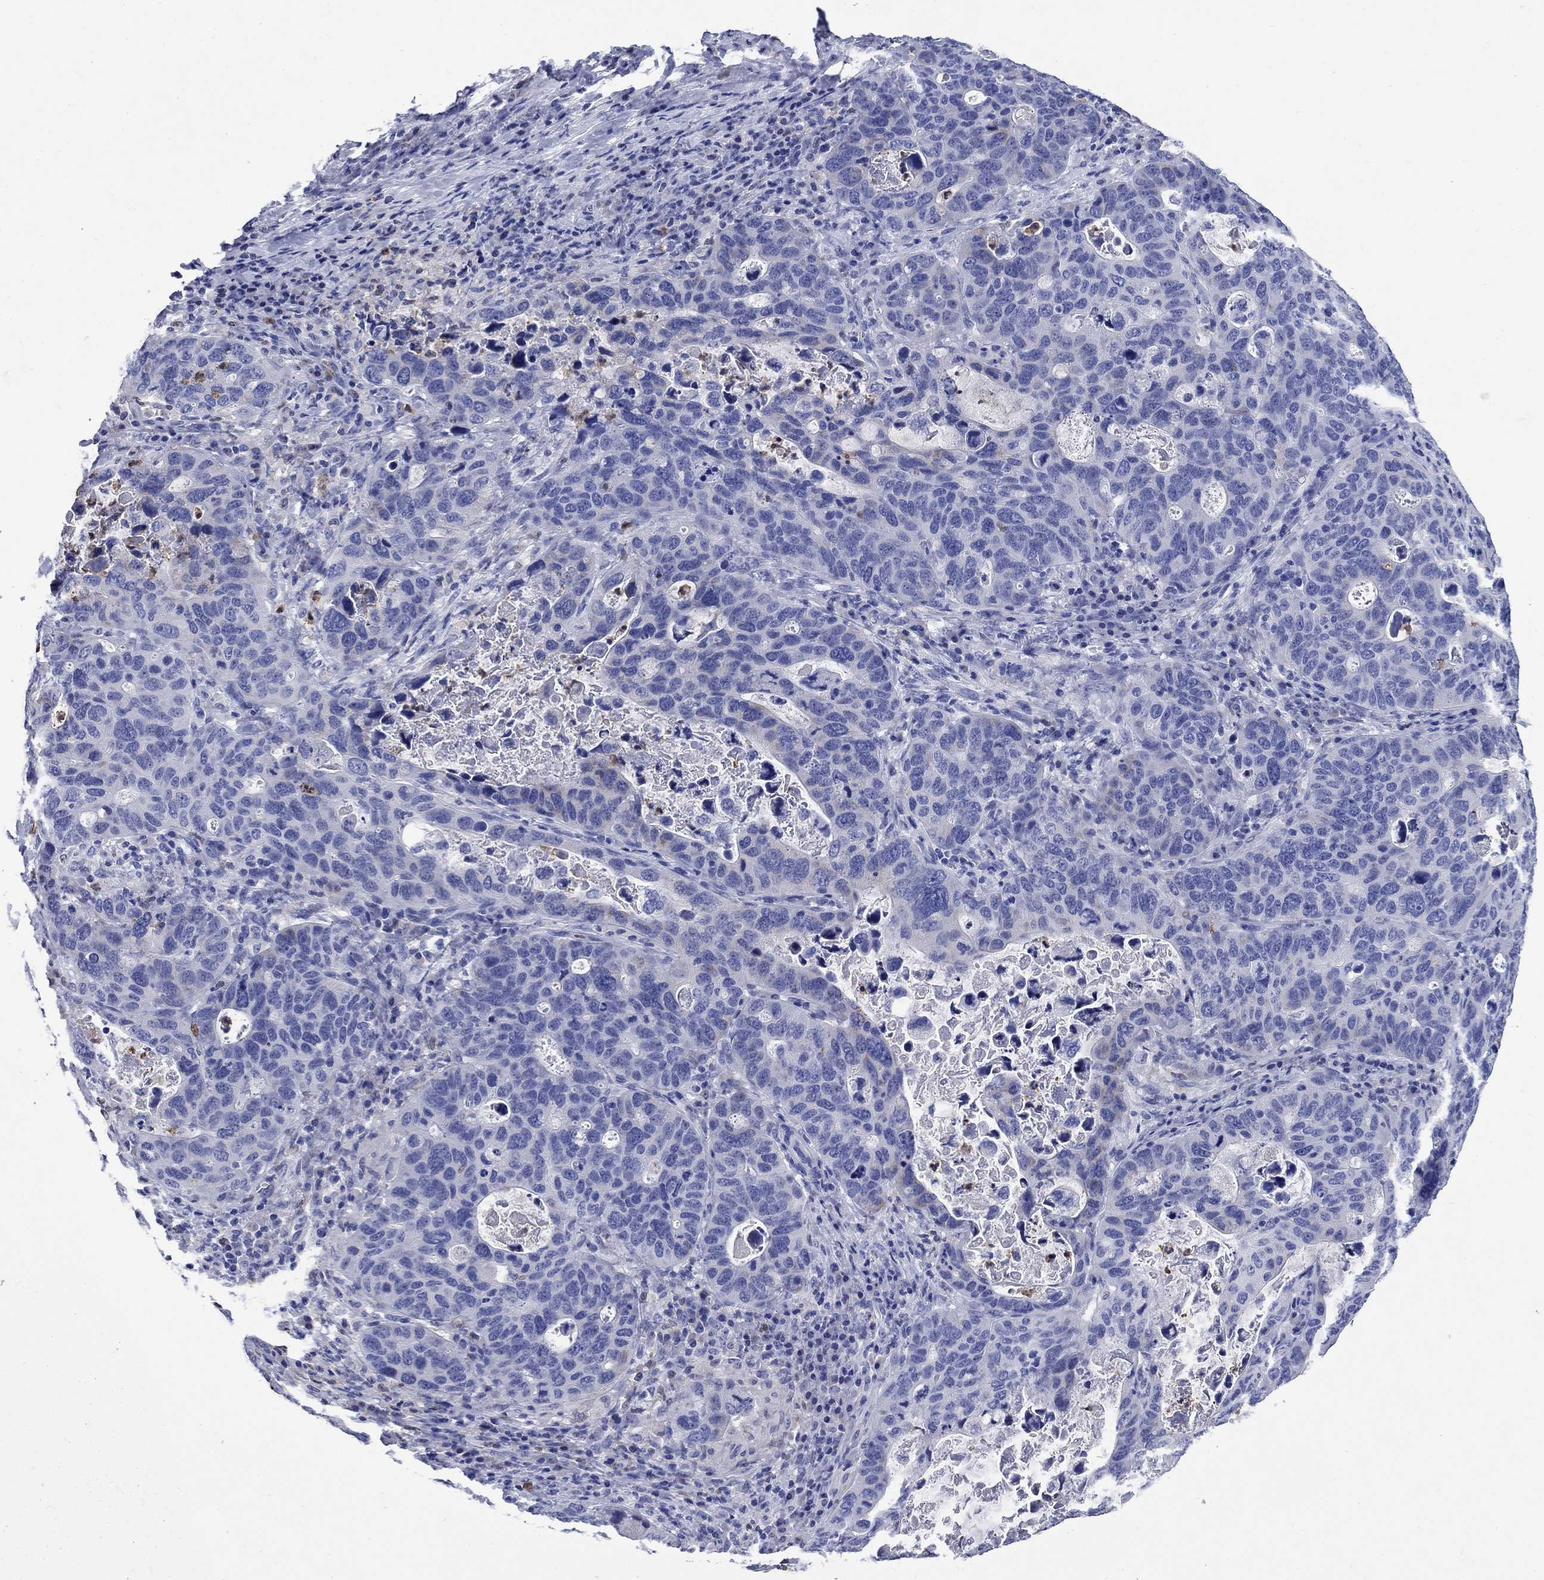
{"staining": {"intensity": "negative", "quantity": "none", "location": "none"}, "tissue": "stomach cancer", "cell_type": "Tumor cells", "image_type": "cancer", "snomed": [{"axis": "morphology", "description": "Adenocarcinoma, NOS"}, {"axis": "topography", "description": "Stomach"}], "caption": "Stomach adenocarcinoma stained for a protein using IHC shows no expression tumor cells.", "gene": "TFR2", "patient": {"sex": "male", "age": 54}}